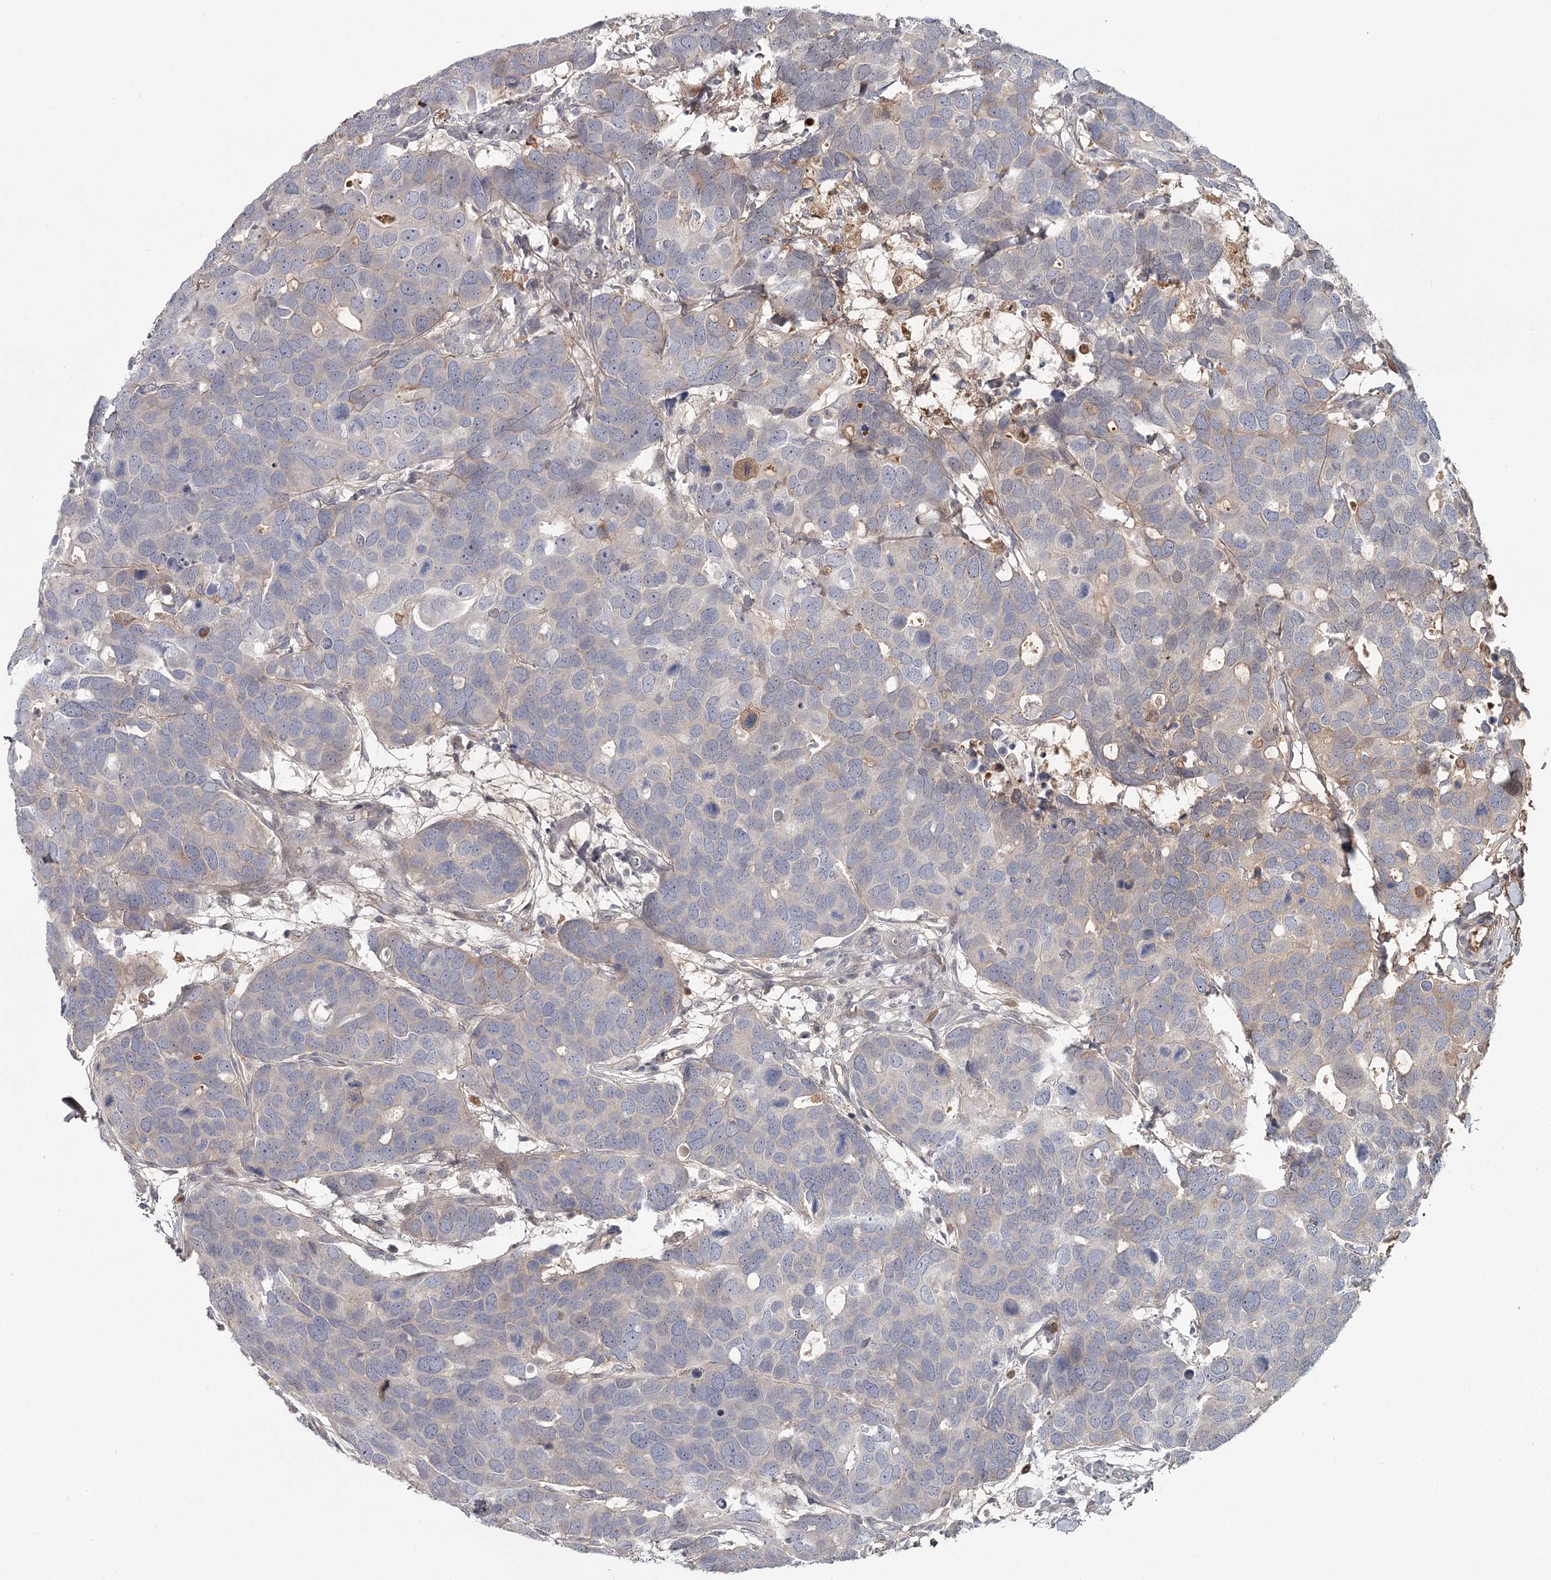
{"staining": {"intensity": "moderate", "quantity": "<25%", "location": "cytoplasmic/membranous"}, "tissue": "breast cancer", "cell_type": "Tumor cells", "image_type": "cancer", "snomed": [{"axis": "morphology", "description": "Duct carcinoma"}, {"axis": "topography", "description": "Breast"}], "caption": "Breast cancer (invasive ductal carcinoma) was stained to show a protein in brown. There is low levels of moderate cytoplasmic/membranous positivity in about <25% of tumor cells. (Stains: DAB (3,3'-diaminobenzidine) in brown, nuclei in blue, Microscopy: brightfield microscopy at high magnification).", "gene": "DHRS9", "patient": {"sex": "female", "age": 83}}